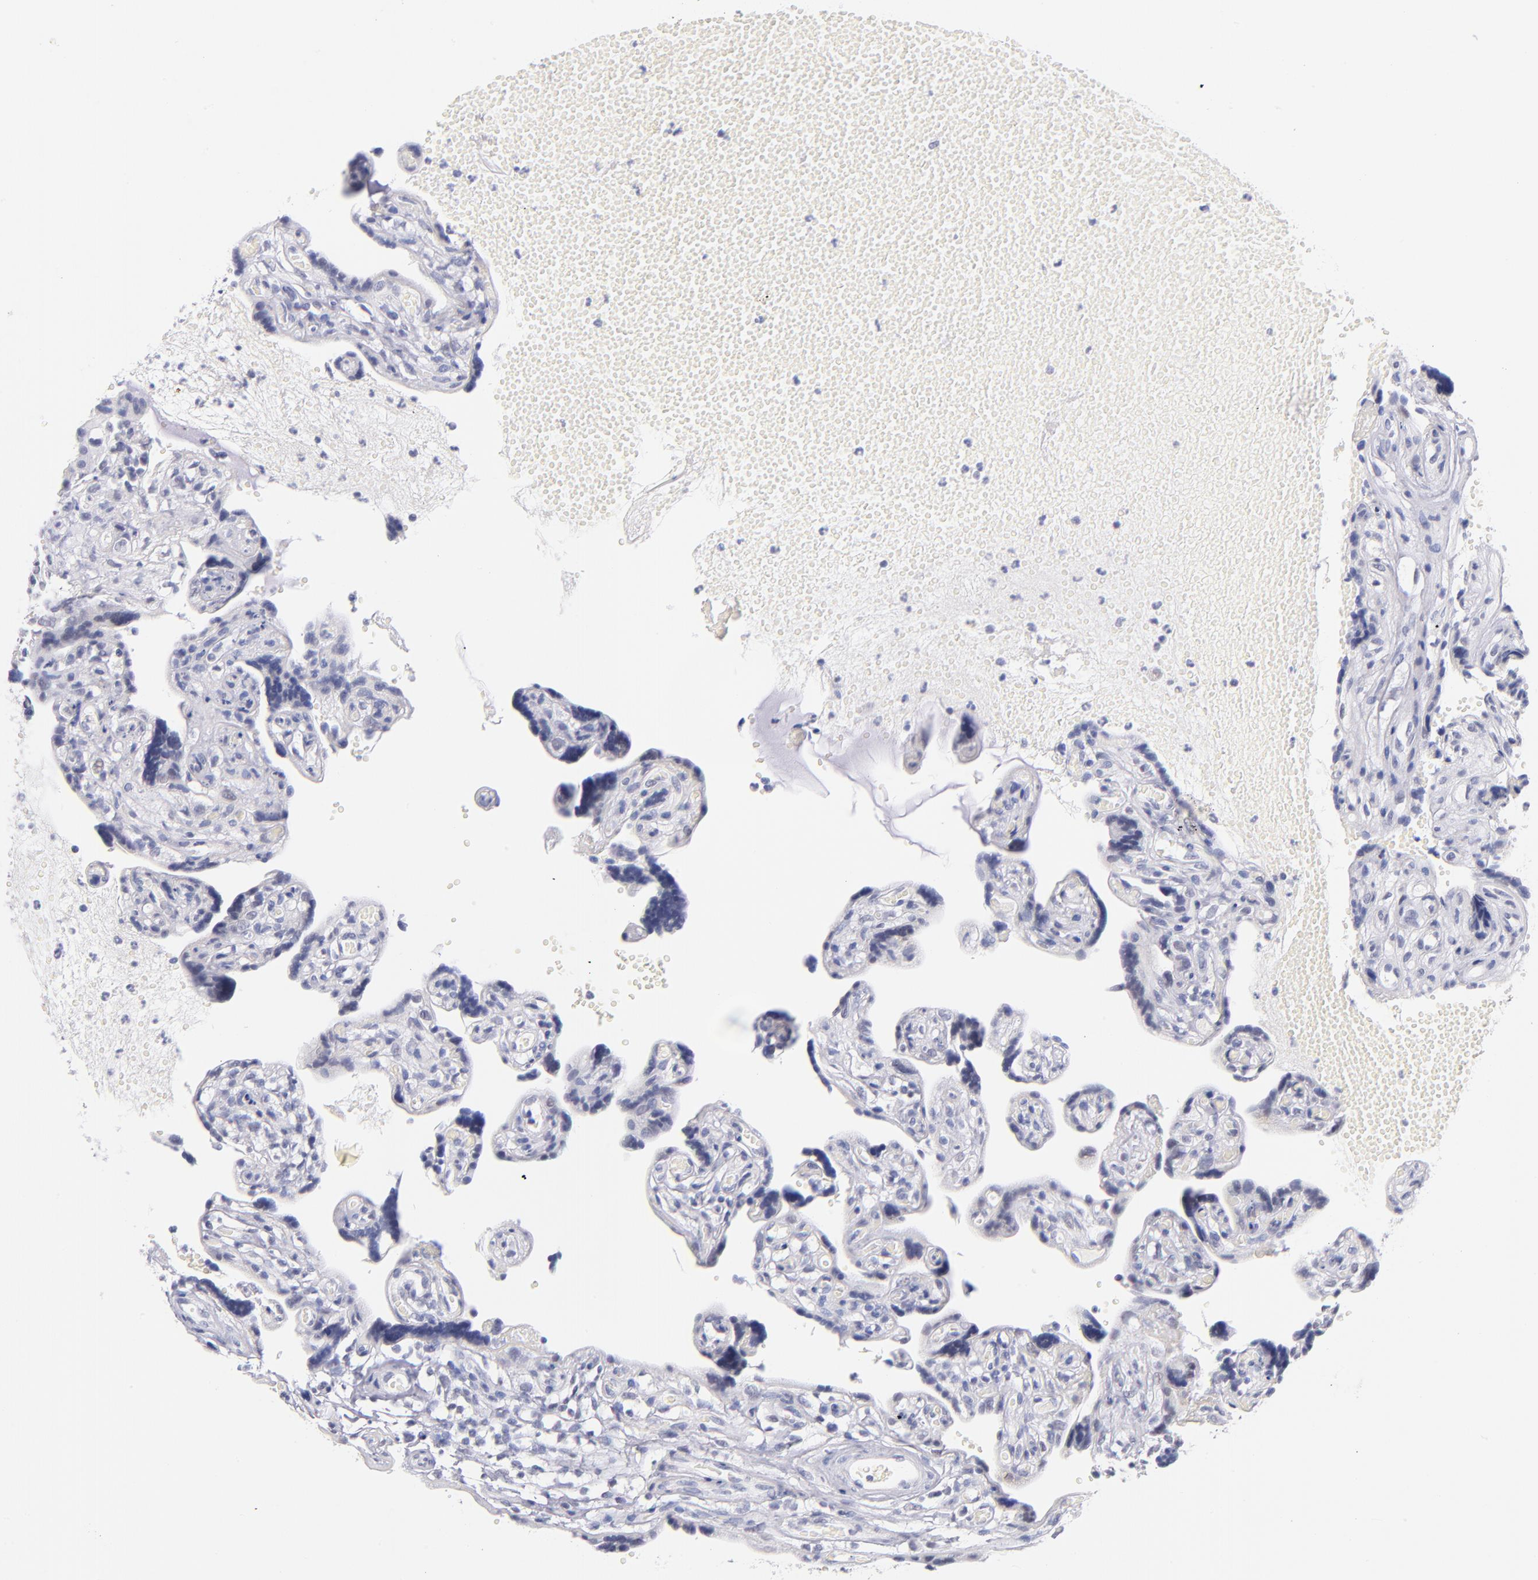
{"staining": {"intensity": "weak", "quantity": "<25%", "location": "nuclear"}, "tissue": "placenta", "cell_type": "Decidual cells", "image_type": "normal", "snomed": [{"axis": "morphology", "description": "Normal tissue, NOS"}, {"axis": "topography", "description": "Placenta"}], "caption": "IHC image of normal placenta: placenta stained with DAB exhibits no significant protein positivity in decidual cells. (DAB (3,3'-diaminobenzidine) IHC, high magnification).", "gene": "SNRPB", "patient": {"sex": "female", "age": 30}}